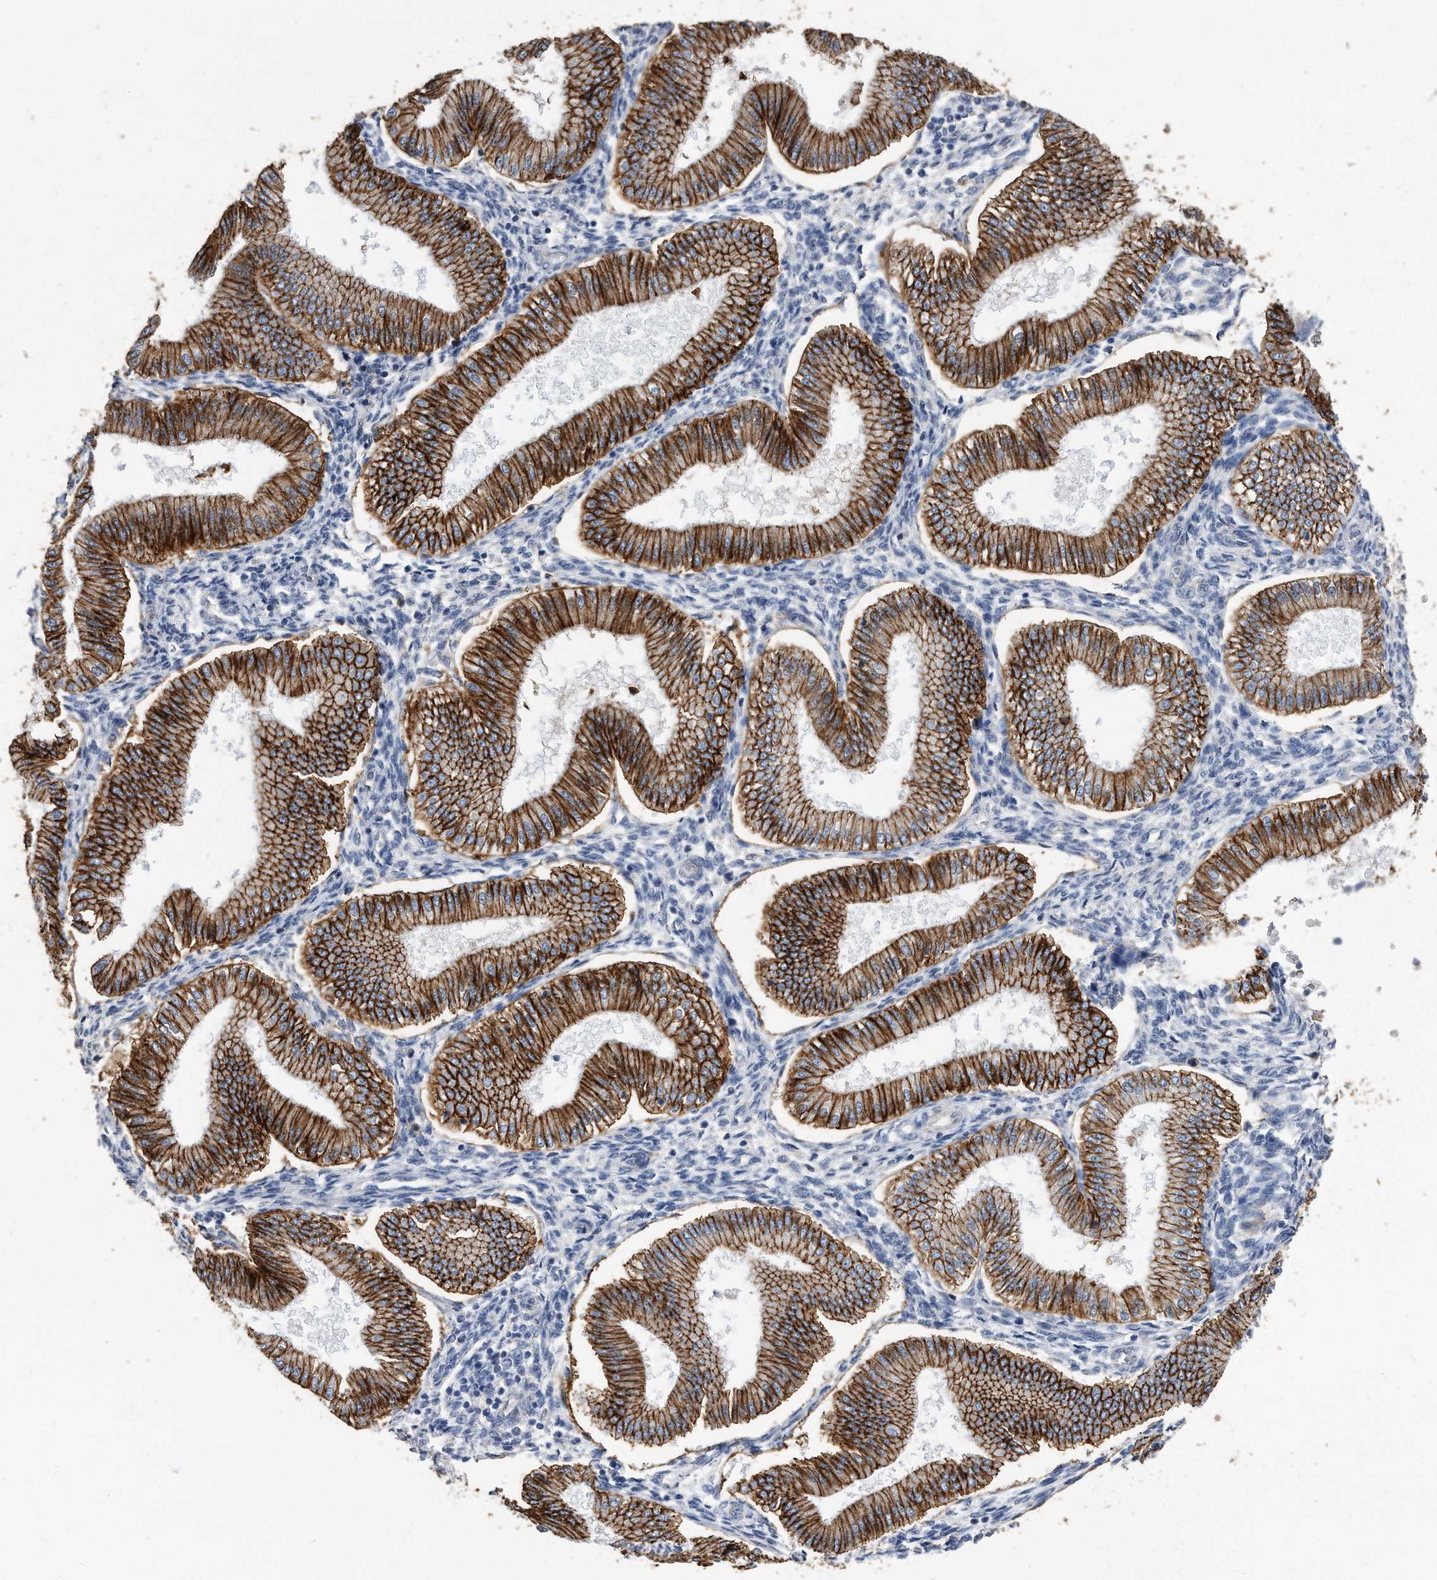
{"staining": {"intensity": "negative", "quantity": "none", "location": "none"}, "tissue": "endometrium", "cell_type": "Cells in endometrial stroma", "image_type": "normal", "snomed": [{"axis": "morphology", "description": "Normal tissue, NOS"}, {"axis": "topography", "description": "Endometrium"}], "caption": "High power microscopy micrograph of an immunohistochemistry micrograph of normal endometrium, revealing no significant positivity in cells in endometrial stroma.", "gene": "CDCP1", "patient": {"sex": "female", "age": 39}}